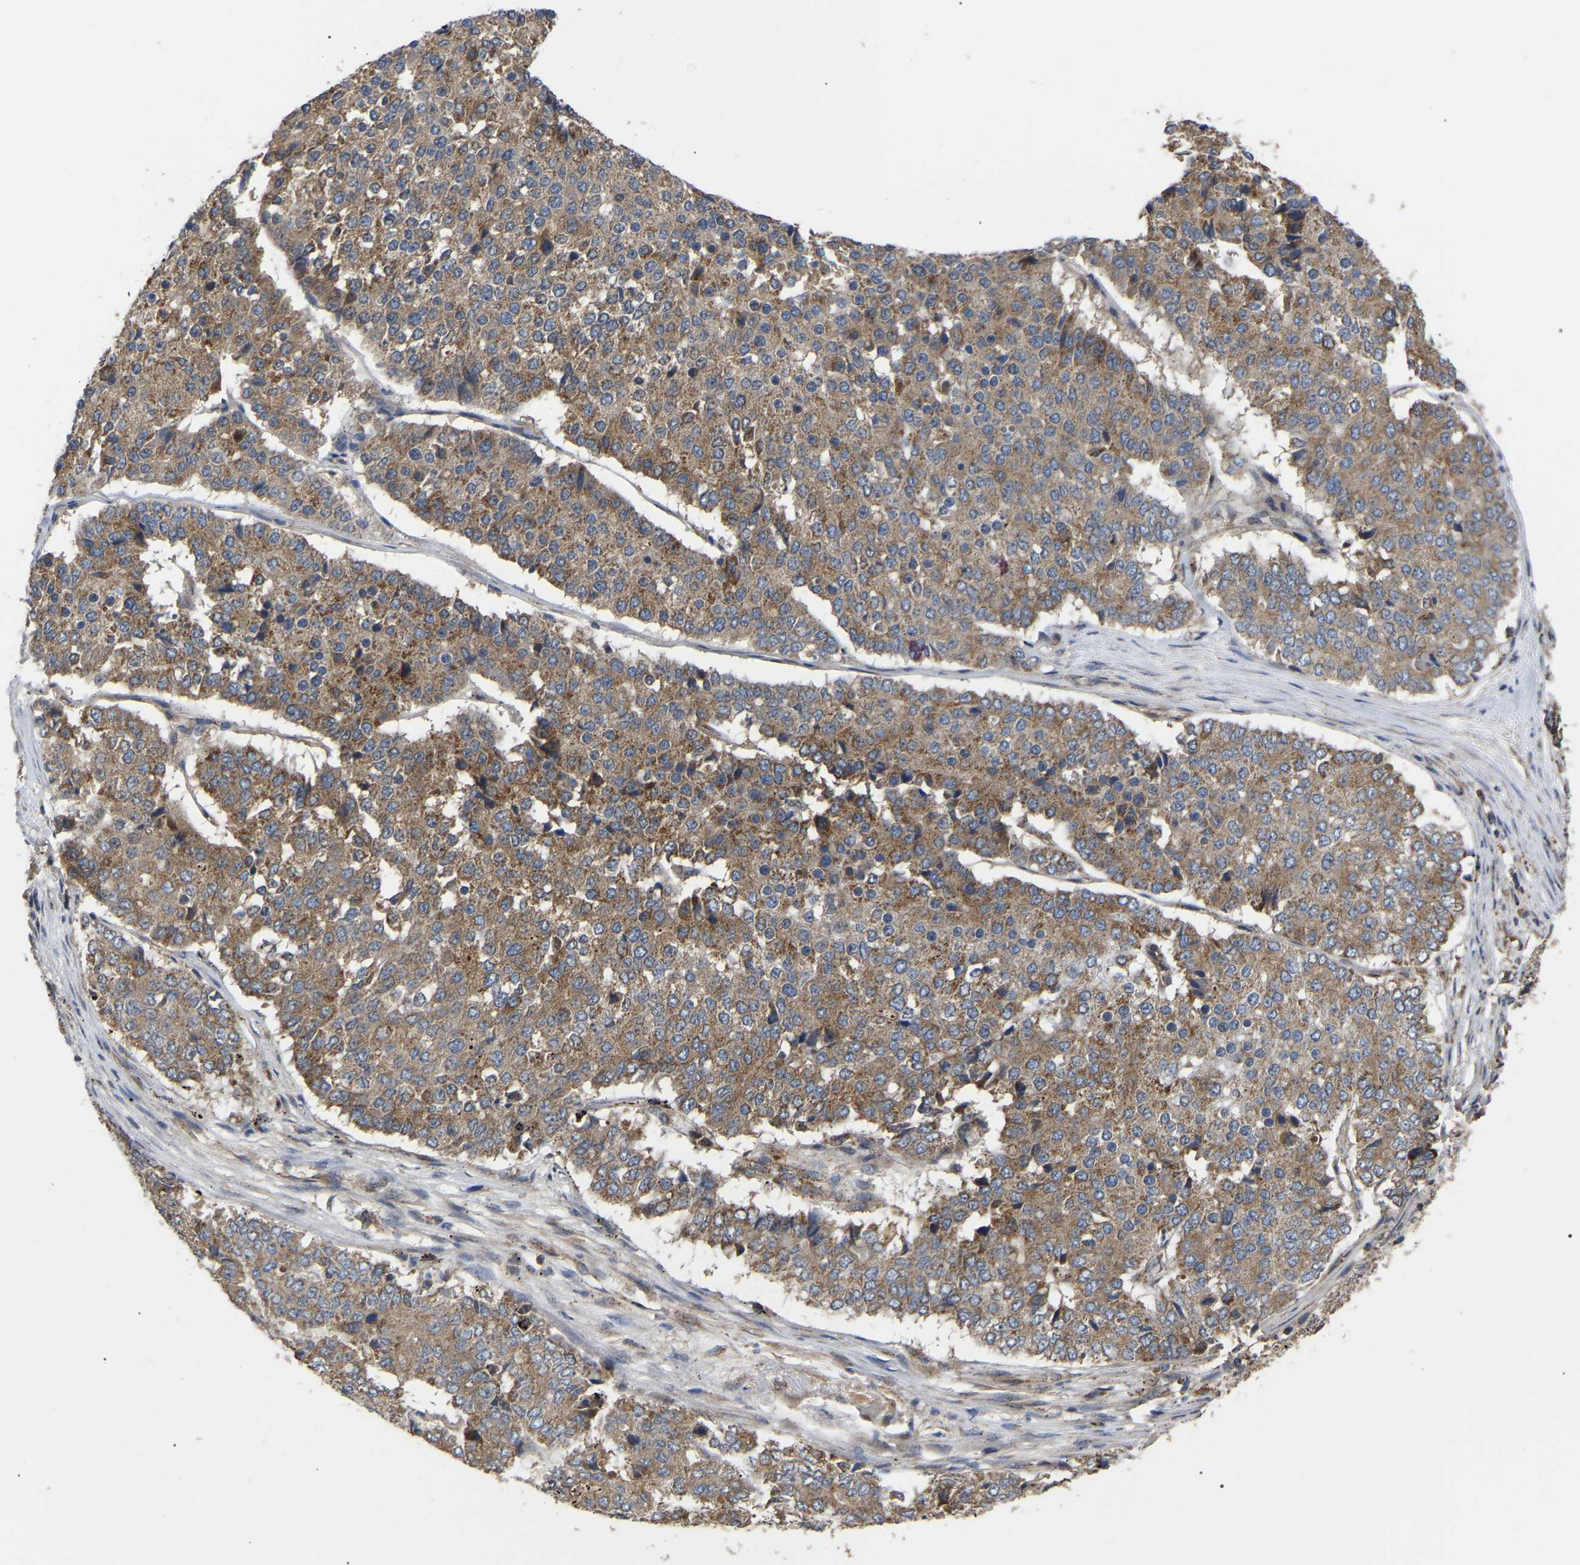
{"staining": {"intensity": "moderate", "quantity": ">75%", "location": "cytoplasmic/membranous"}, "tissue": "pancreatic cancer", "cell_type": "Tumor cells", "image_type": "cancer", "snomed": [{"axis": "morphology", "description": "Adenocarcinoma, NOS"}, {"axis": "topography", "description": "Pancreas"}], "caption": "Moderate cytoplasmic/membranous staining is seen in about >75% of tumor cells in pancreatic cancer. (IHC, brightfield microscopy, high magnification).", "gene": "GCC1", "patient": {"sex": "male", "age": 50}}